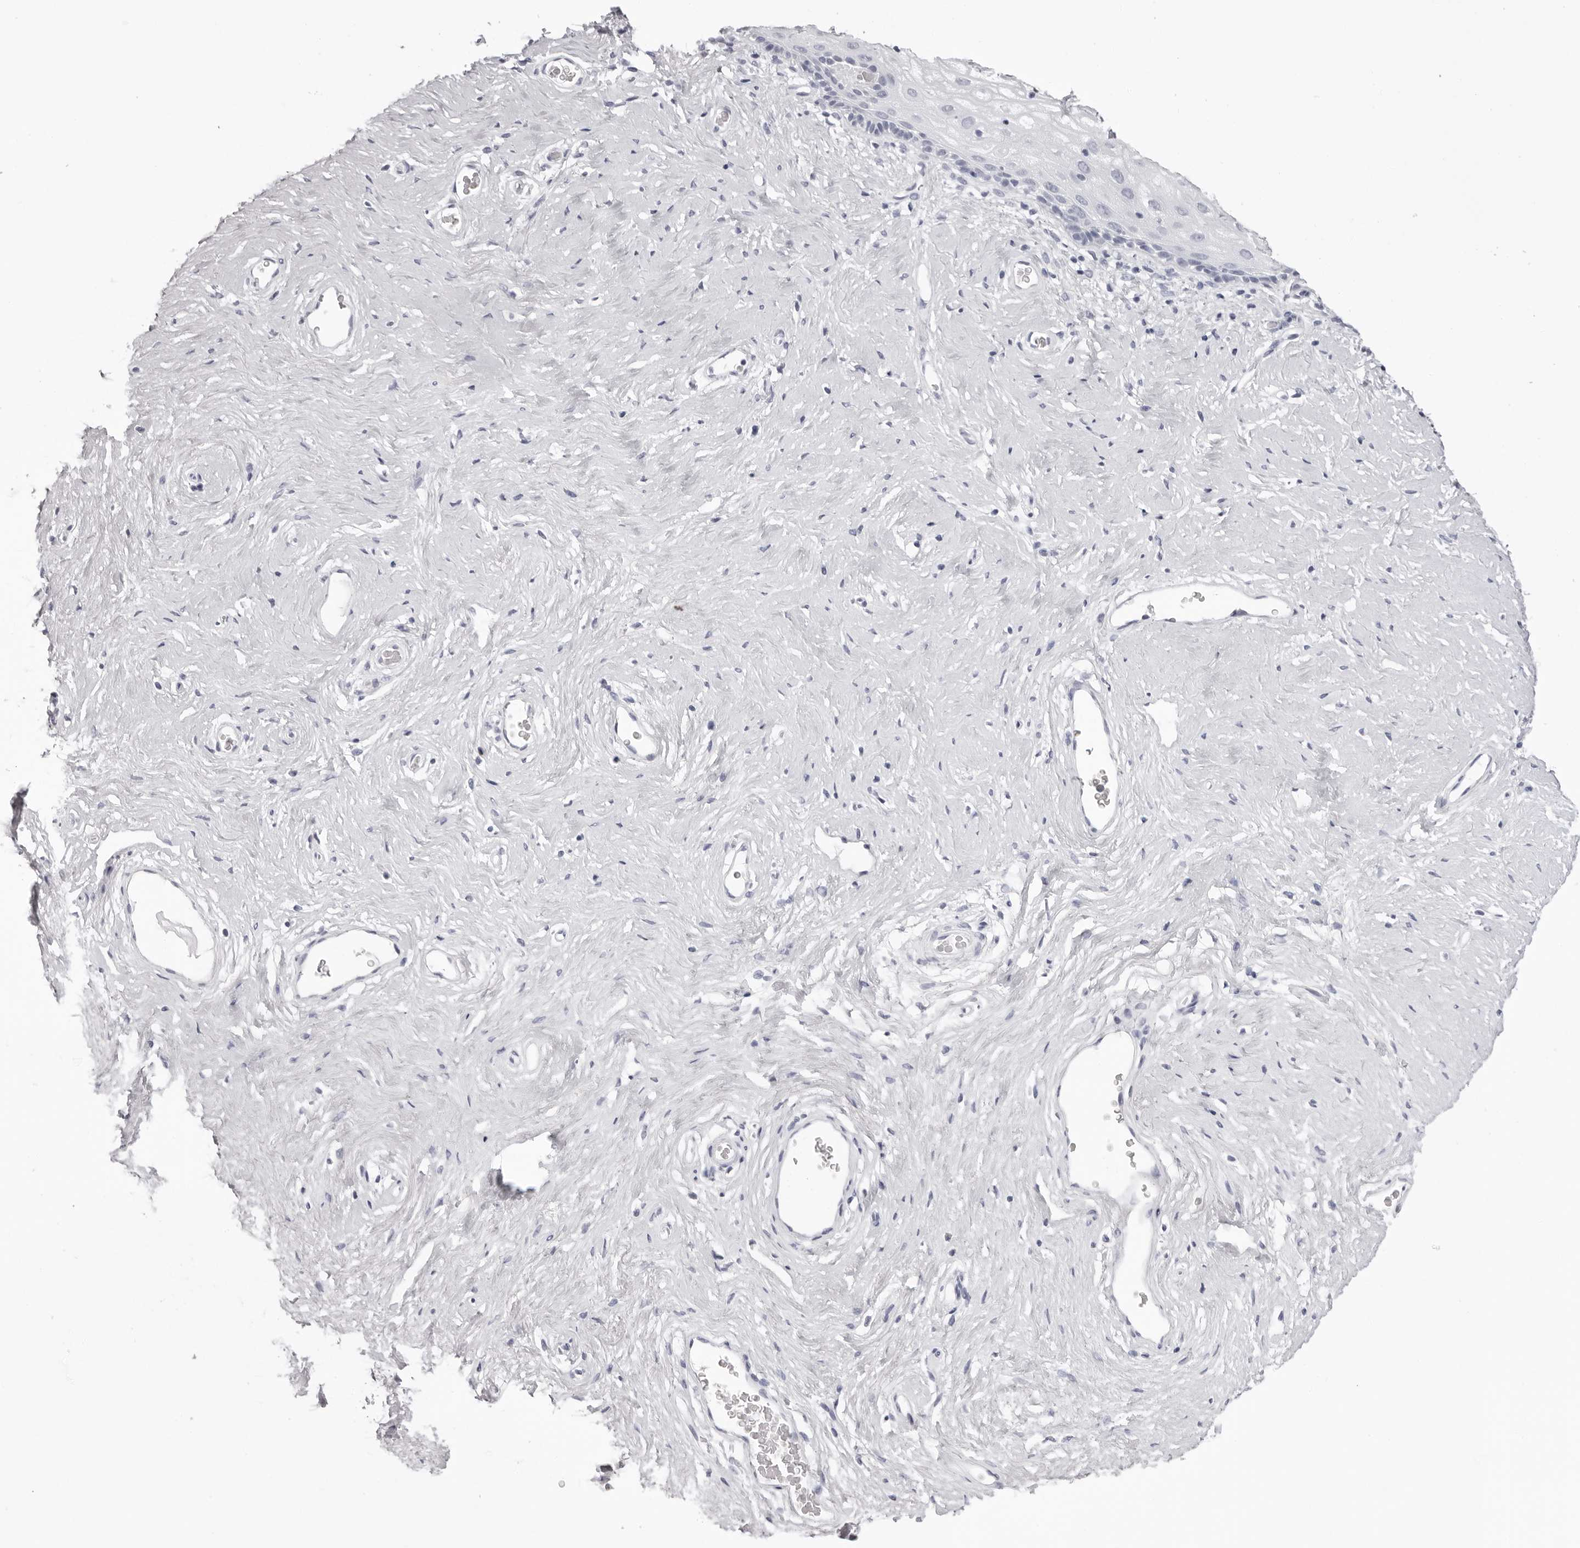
{"staining": {"intensity": "negative", "quantity": "none", "location": "none"}, "tissue": "vagina", "cell_type": "Squamous epithelial cells", "image_type": "normal", "snomed": [{"axis": "morphology", "description": "Normal tissue, NOS"}, {"axis": "morphology", "description": "Adenocarcinoma, NOS"}, {"axis": "topography", "description": "Rectum"}, {"axis": "topography", "description": "Vagina"}], "caption": "Protein analysis of normal vagina exhibits no significant positivity in squamous epithelial cells. The staining is performed using DAB brown chromogen with nuclei counter-stained in using hematoxylin.", "gene": "RHO", "patient": {"sex": "female", "age": 71}}